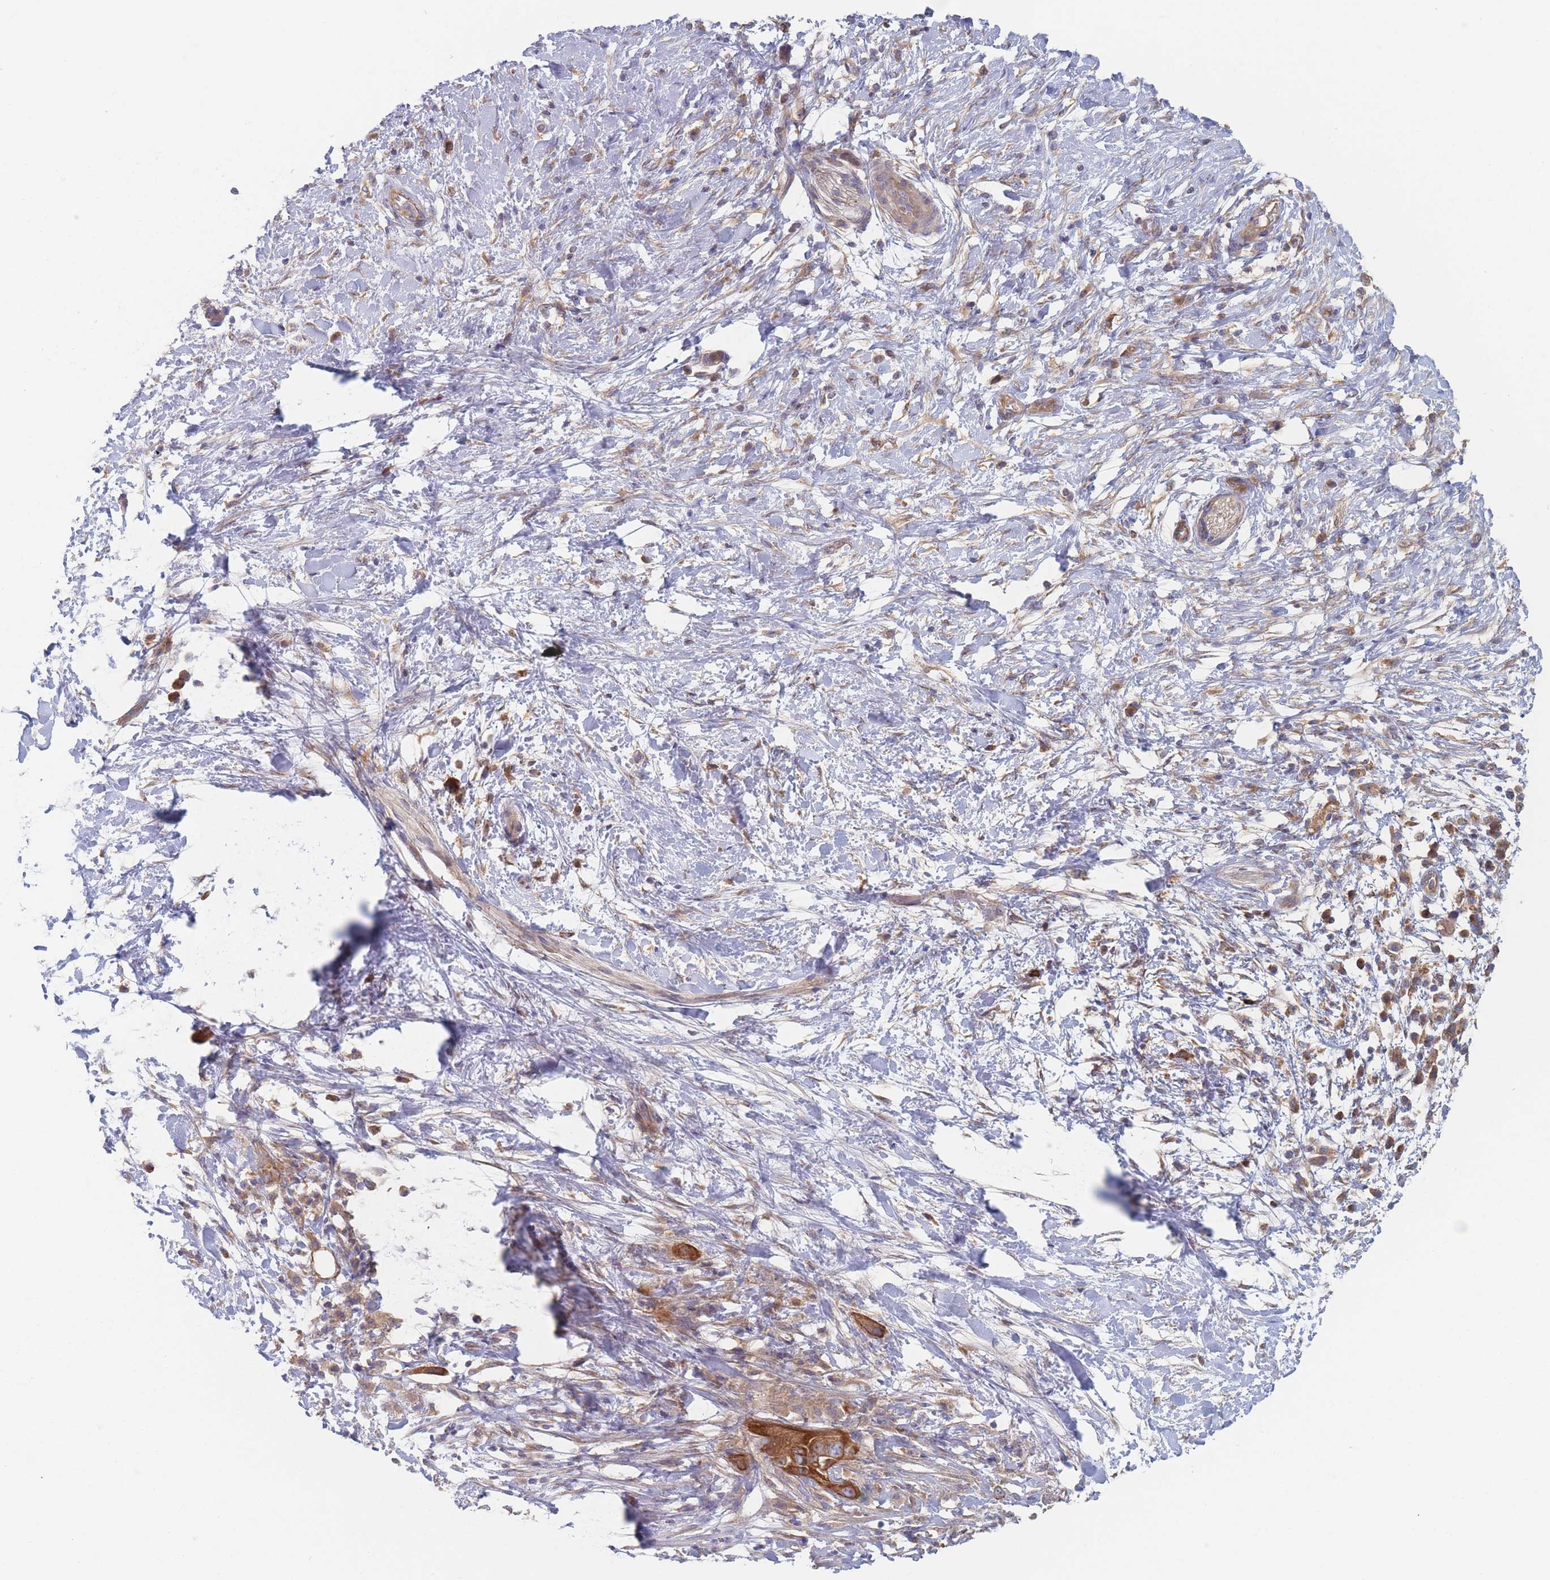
{"staining": {"intensity": "strong", "quantity": ">75%", "location": "cytoplasmic/membranous"}, "tissue": "pancreatic cancer", "cell_type": "Tumor cells", "image_type": "cancer", "snomed": [{"axis": "morphology", "description": "Adenocarcinoma, NOS"}, {"axis": "topography", "description": "Pancreas"}], "caption": "Tumor cells display high levels of strong cytoplasmic/membranous positivity in approximately >75% of cells in human adenocarcinoma (pancreatic). The staining was performed using DAB, with brown indicating positive protein expression. Nuclei are stained blue with hematoxylin.", "gene": "EFCC1", "patient": {"sex": "male", "age": 68}}